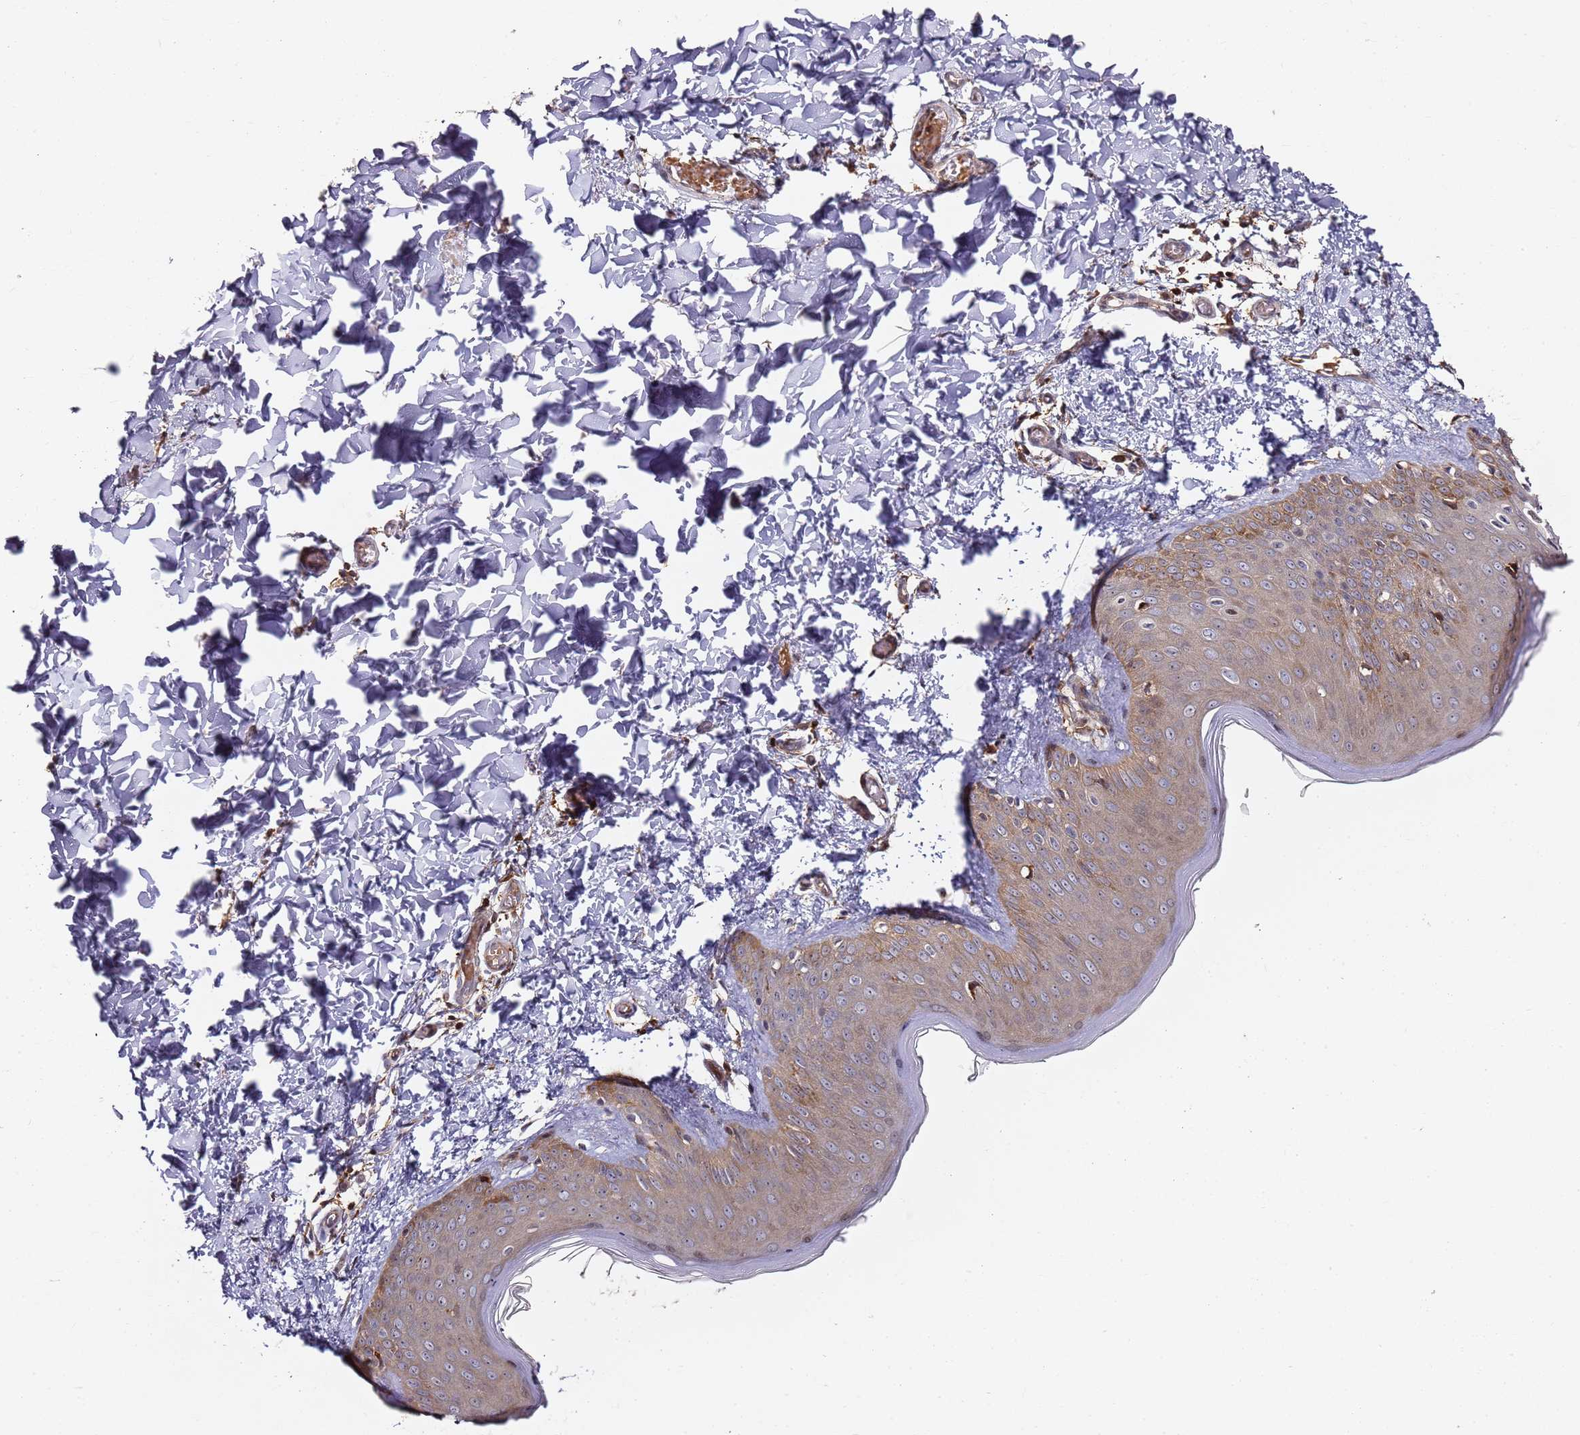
{"staining": {"intensity": "negative", "quantity": "none", "location": "none"}, "tissue": "skin", "cell_type": "Fibroblasts", "image_type": "normal", "snomed": [{"axis": "morphology", "description": "Normal tissue, NOS"}, {"axis": "topography", "description": "Skin"}], "caption": "Normal skin was stained to show a protein in brown. There is no significant staining in fibroblasts. The staining was performed using DAB (3,3'-diaminobenzidine) to visualize the protein expression in brown, while the nuclei were stained in blue with hematoxylin (Magnification: 20x).", "gene": "PRMT7", "patient": {"sex": "male", "age": 36}}